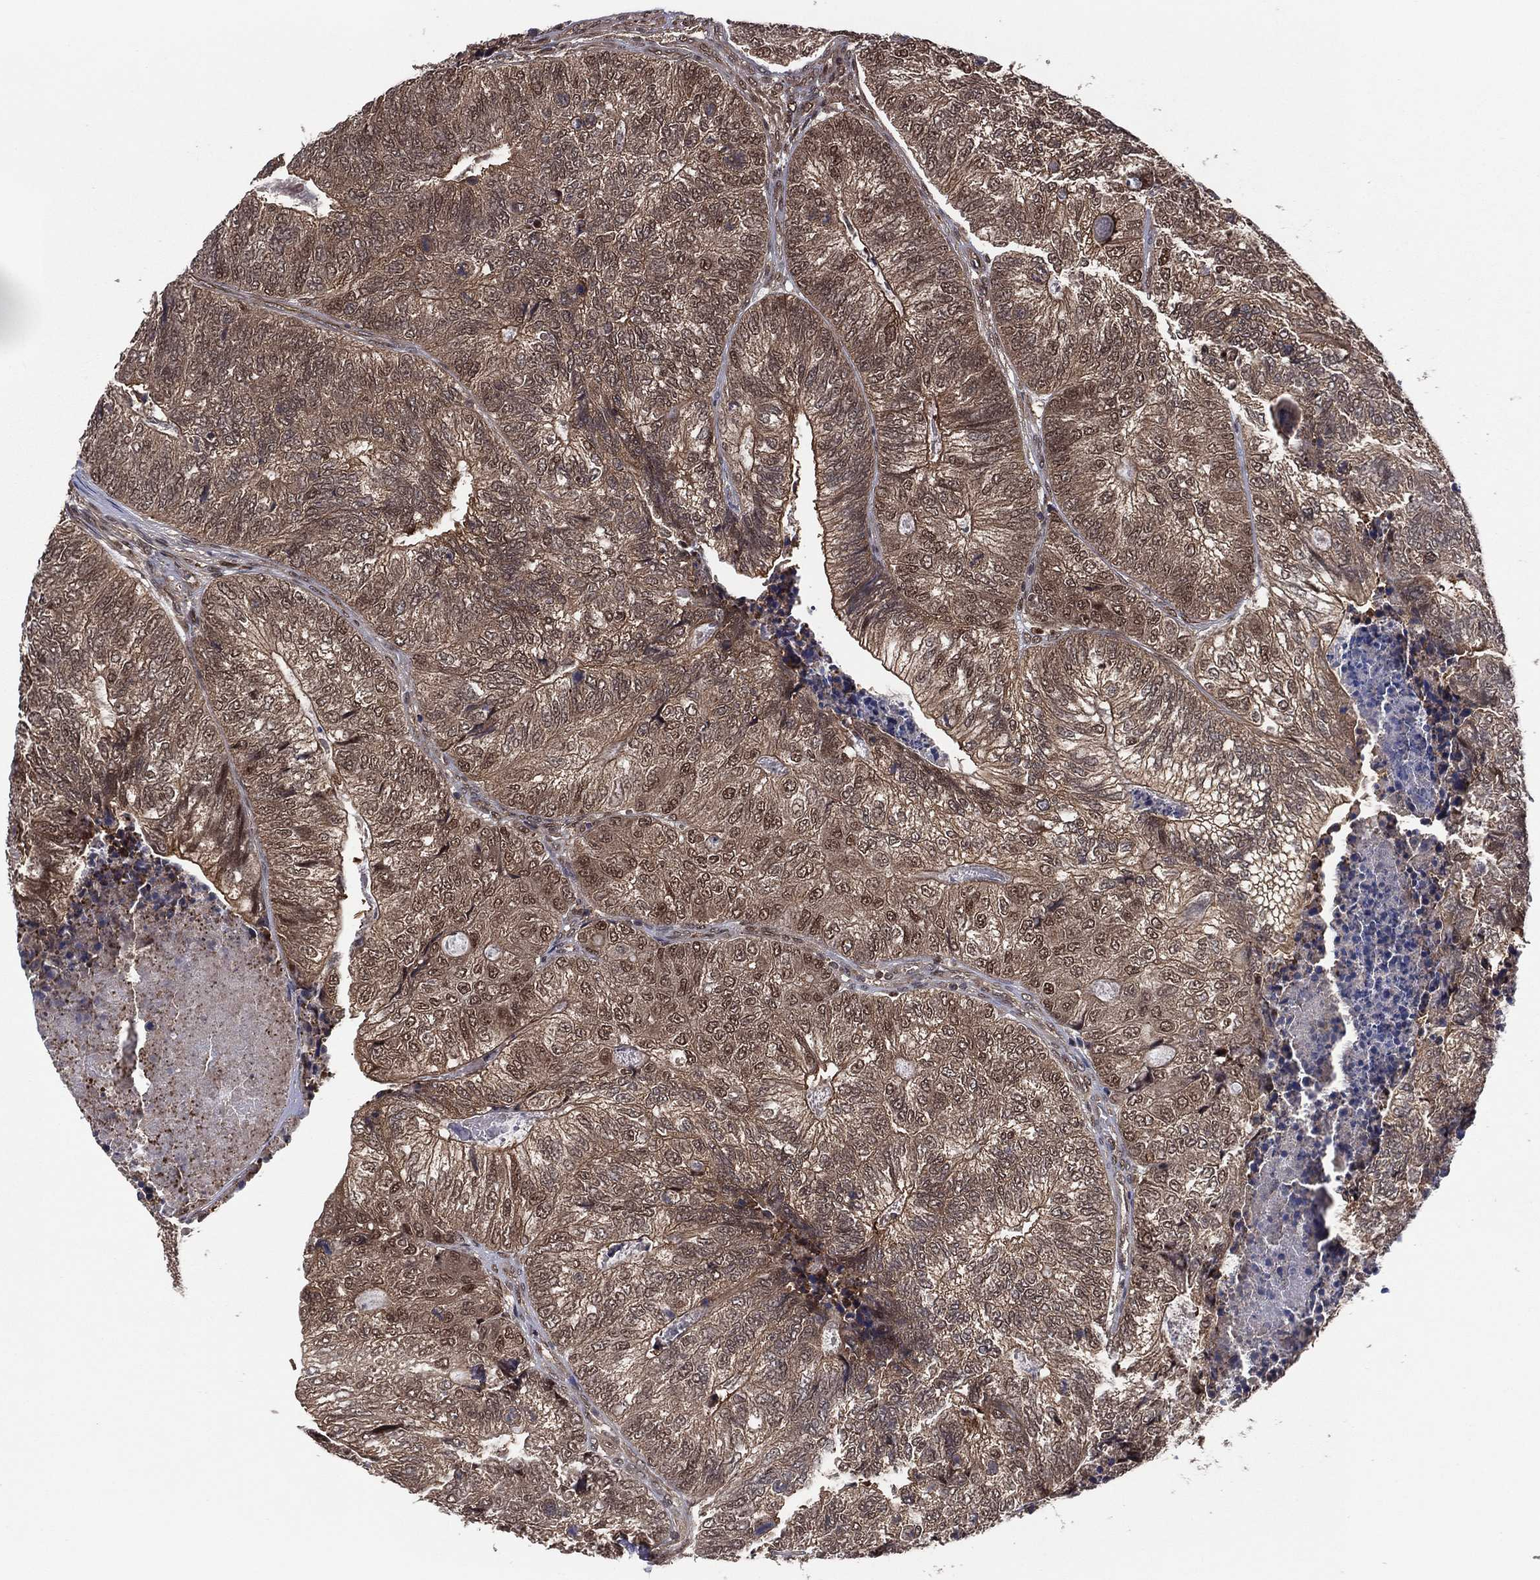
{"staining": {"intensity": "moderate", "quantity": ">75%", "location": "cytoplasmic/membranous,nuclear"}, "tissue": "colorectal cancer", "cell_type": "Tumor cells", "image_type": "cancer", "snomed": [{"axis": "morphology", "description": "Adenocarcinoma, NOS"}, {"axis": "topography", "description": "Colon"}], "caption": "Immunohistochemical staining of colorectal adenocarcinoma demonstrates medium levels of moderate cytoplasmic/membranous and nuclear protein staining in about >75% of tumor cells.", "gene": "ICOSLG", "patient": {"sex": "female", "age": 67}}